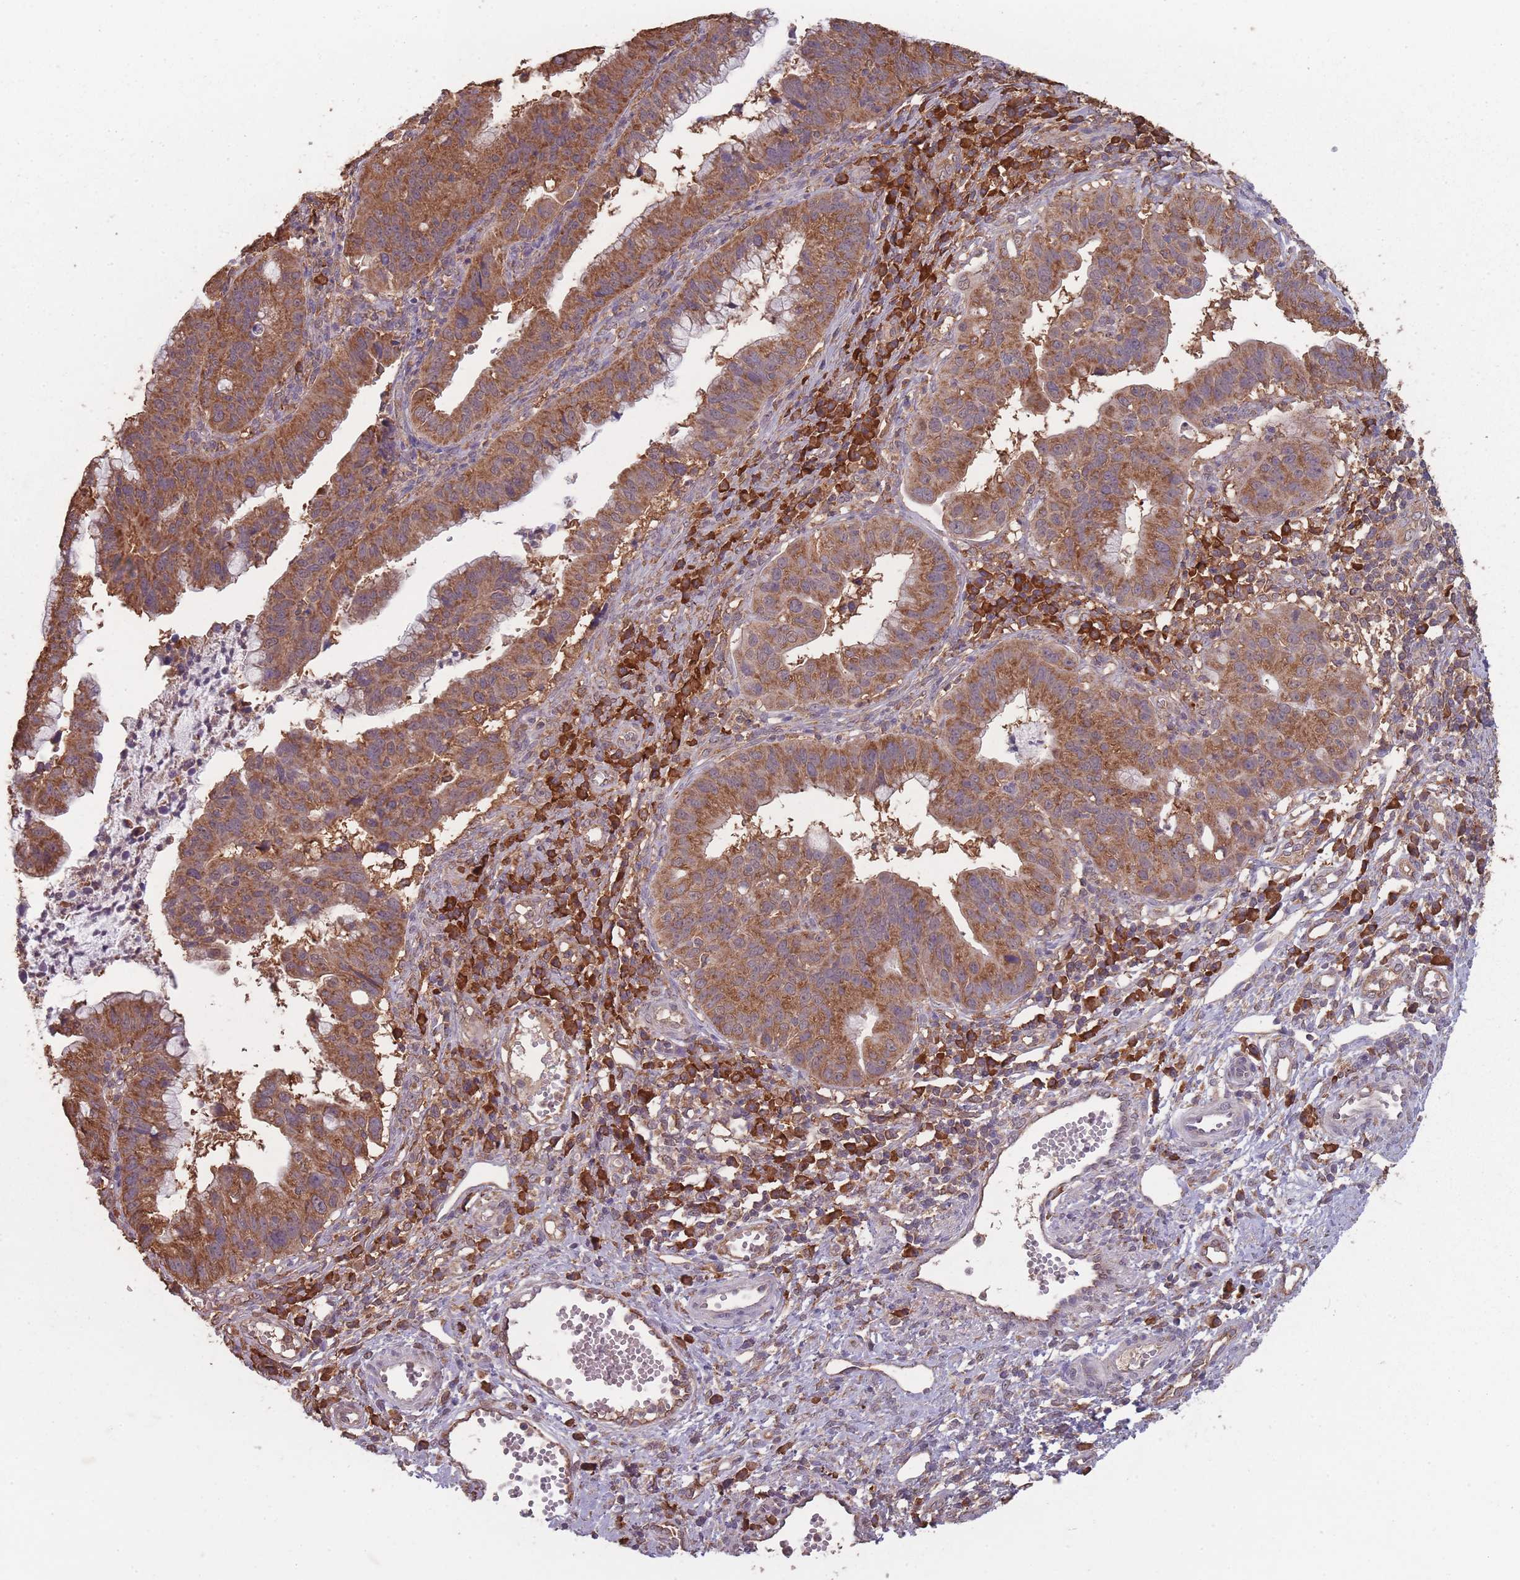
{"staining": {"intensity": "strong", "quantity": ">75%", "location": "cytoplasmic/membranous"}, "tissue": "cervical cancer", "cell_type": "Tumor cells", "image_type": "cancer", "snomed": [{"axis": "morphology", "description": "Adenocarcinoma, NOS"}, {"axis": "topography", "description": "Cervix"}], "caption": "DAB (3,3'-diaminobenzidine) immunohistochemical staining of human cervical cancer (adenocarcinoma) displays strong cytoplasmic/membranous protein positivity in about >75% of tumor cells. Using DAB (3,3'-diaminobenzidine) (brown) and hematoxylin (blue) stains, captured at high magnification using brightfield microscopy.", "gene": "SANBR", "patient": {"sex": "female", "age": 34}}